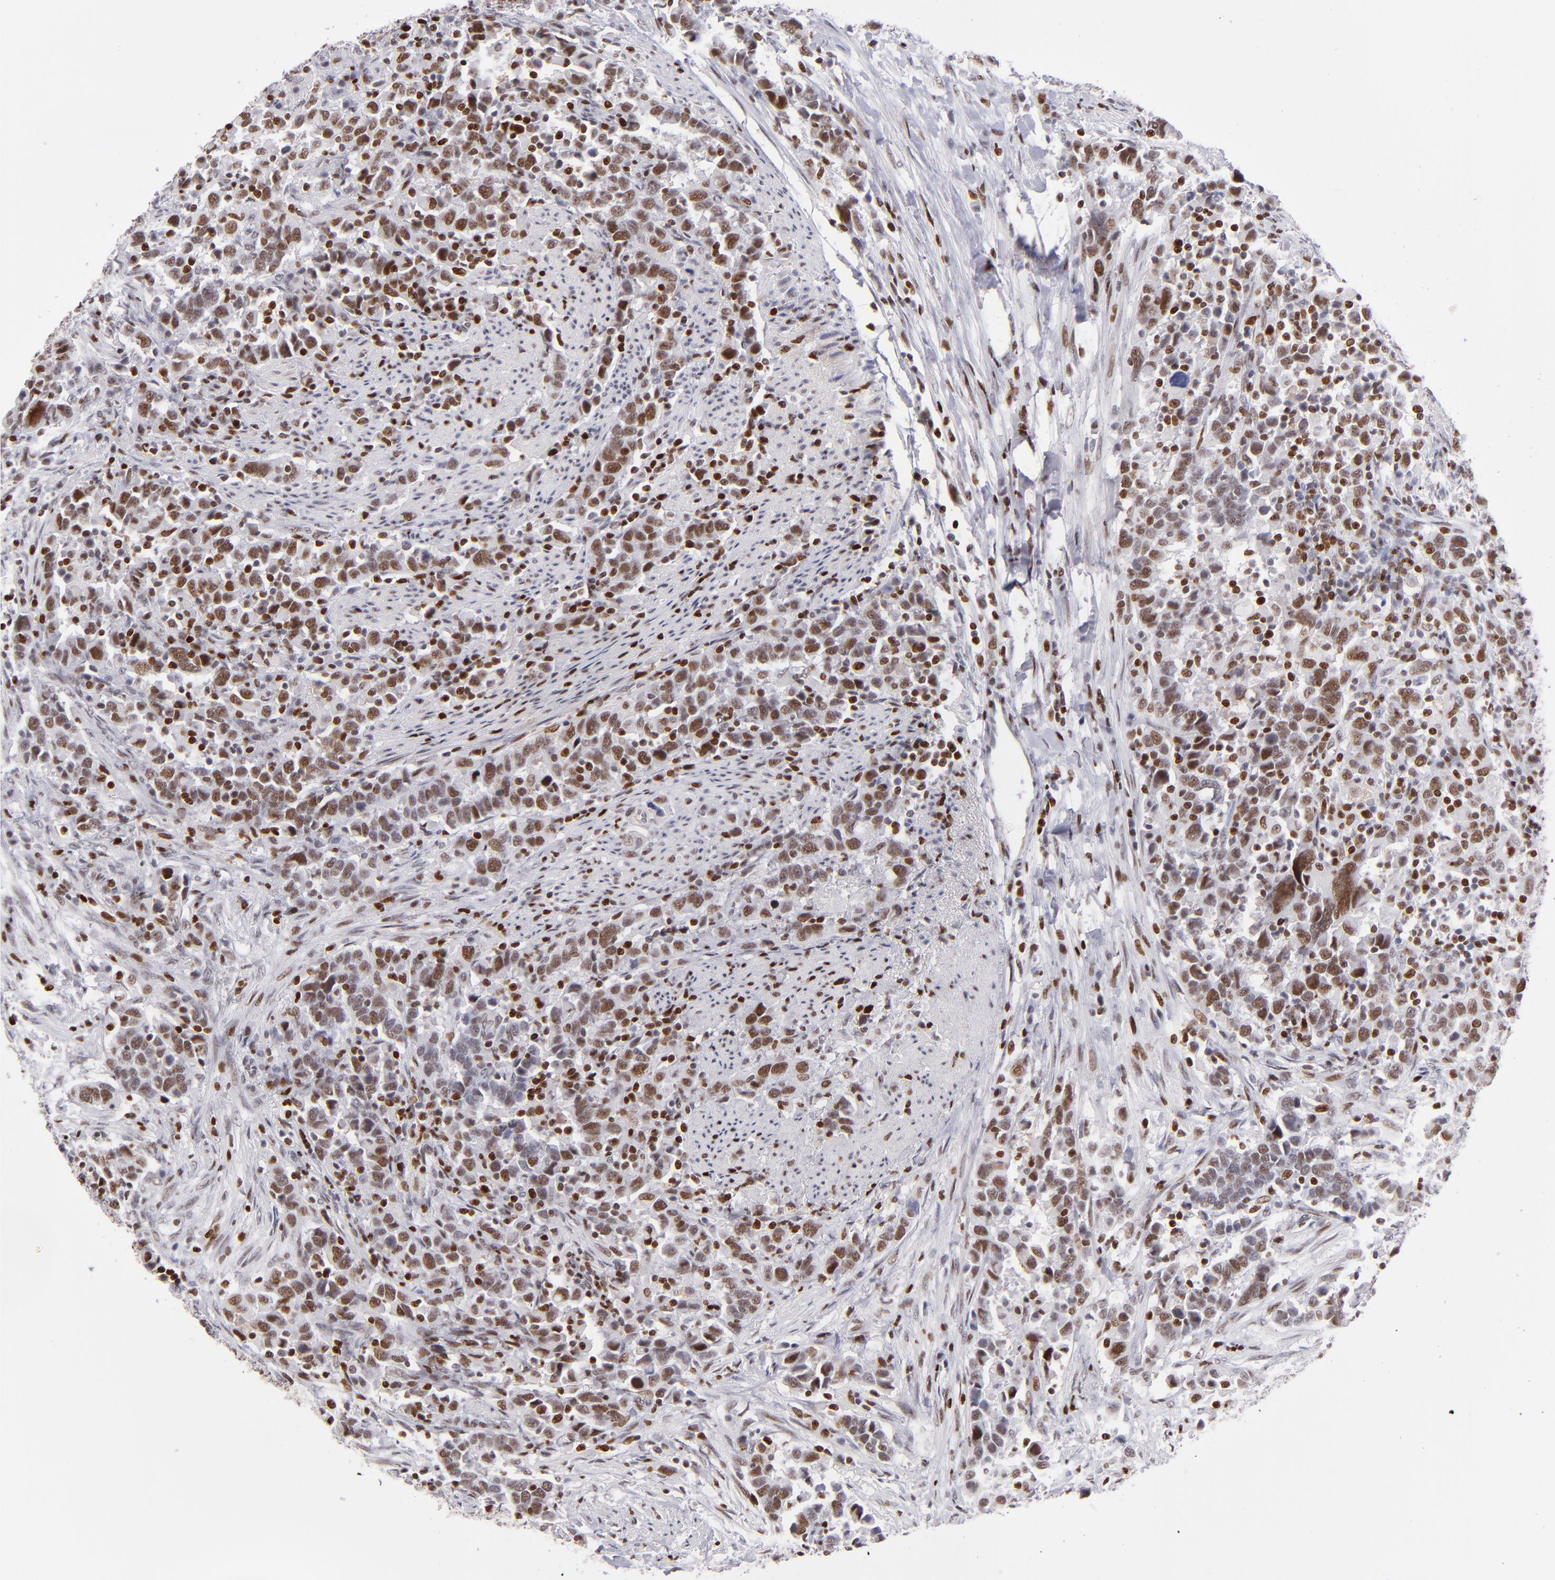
{"staining": {"intensity": "moderate", "quantity": "25%-75%", "location": "nuclear"}, "tissue": "urothelial cancer", "cell_type": "Tumor cells", "image_type": "cancer", "snomed": [{"axis": "morphology", "description": "Urothelial carcinoma, High grade"}, {"axis": "topography", "description": "Urinary bladder"}], "caption": "An immunohistochemistry (IHC) image of tumor tissue is shown. Protein staining in brown shows moderate nuclear positivity in urothelial cancer within tumor cells.", "gene": "POLA1", "patient": {"sex": "male", "age": 61}}